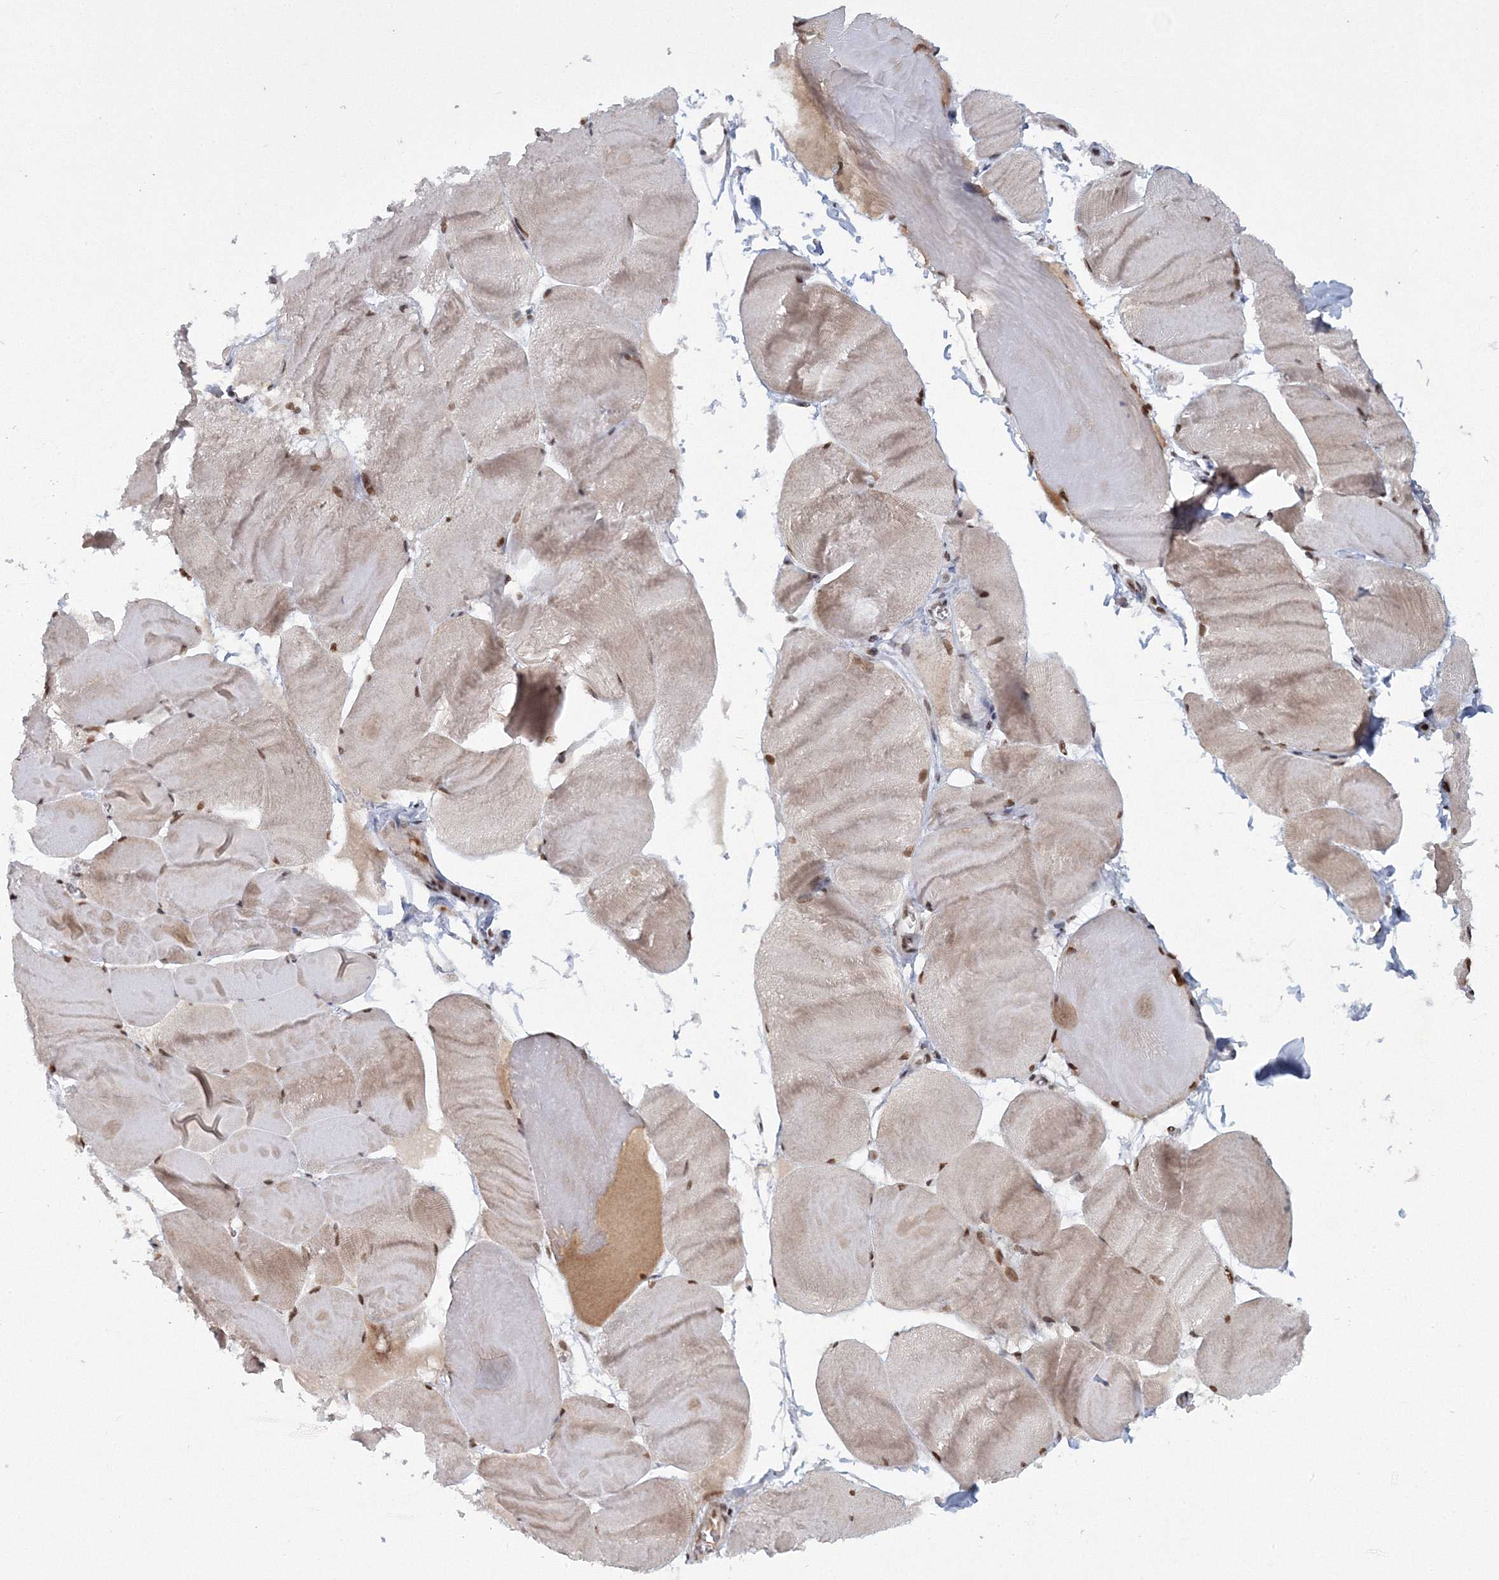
{"staining": {"intensity": "moderate", "quantity": ">75%", "location": "cytoplasmic/membranous,nuclear"}, "tissue": "skeletal muscle", "cell_type": "Myocytes", "image_type": "normal", "snomed": [{"axis": "morphology", "description": "Normal tissue, NOS"}, {"axis": "morphology", "description": "Basal cell carcinoma"}, {"axis": "topography", "description": "Skeletal muscle"}], "caption": "High-magnification brightfield microscopy of benign skeletal muscle stained with DAB (3,3'-diaminobenzidine) (brown) and counterstained with hematoxylin (blue). myocytes exhibit moderate cytoplasmic/membranous,nuclear expression is identified in approximately>75% of cells.", "gene": "C3orf33", "patient": {"sex": "female", "age": 64}}